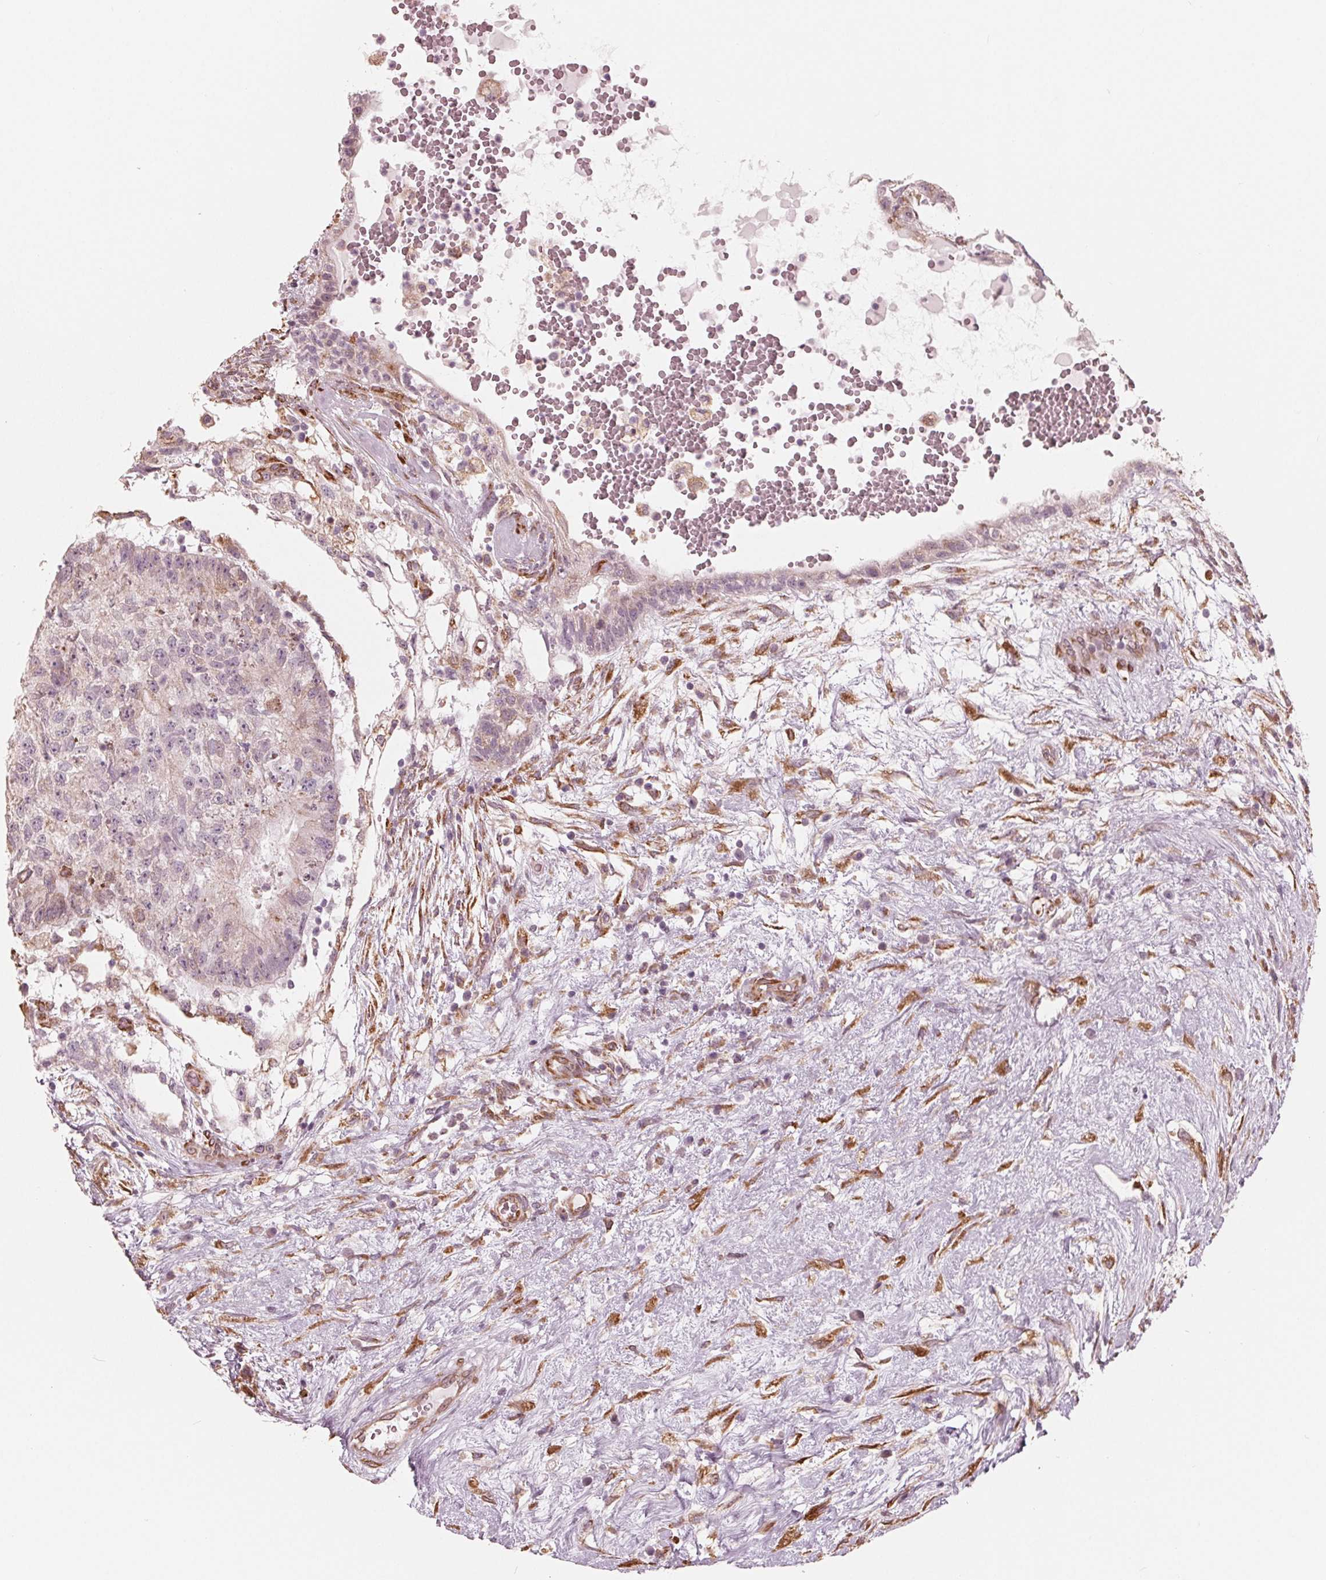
{"staining": {"intensity": "weak", "quantity": "25%-75%", "location": "cytoplasmic/membranous"}, "tissue": "testis cancer", "cell_type": "Tumor cells", "image_type": "cancer", "snomed": [{"axis": "morphology", "description": "Normal tissue, NOS"}, {"axis": "morphology", "description": "Carcinoma, Embryonal, NOS"}, {"axis": "topography", "description": "Testis"}], "caption": "Embryonal carcinoma (testis) stained for a protein (brown) displays weak cytoplasmic/membranous positive expression in approximately 25%-75% of tumor cells.", "gene": "IKBIP", "patient": {"sex": "male", "age": 32}}